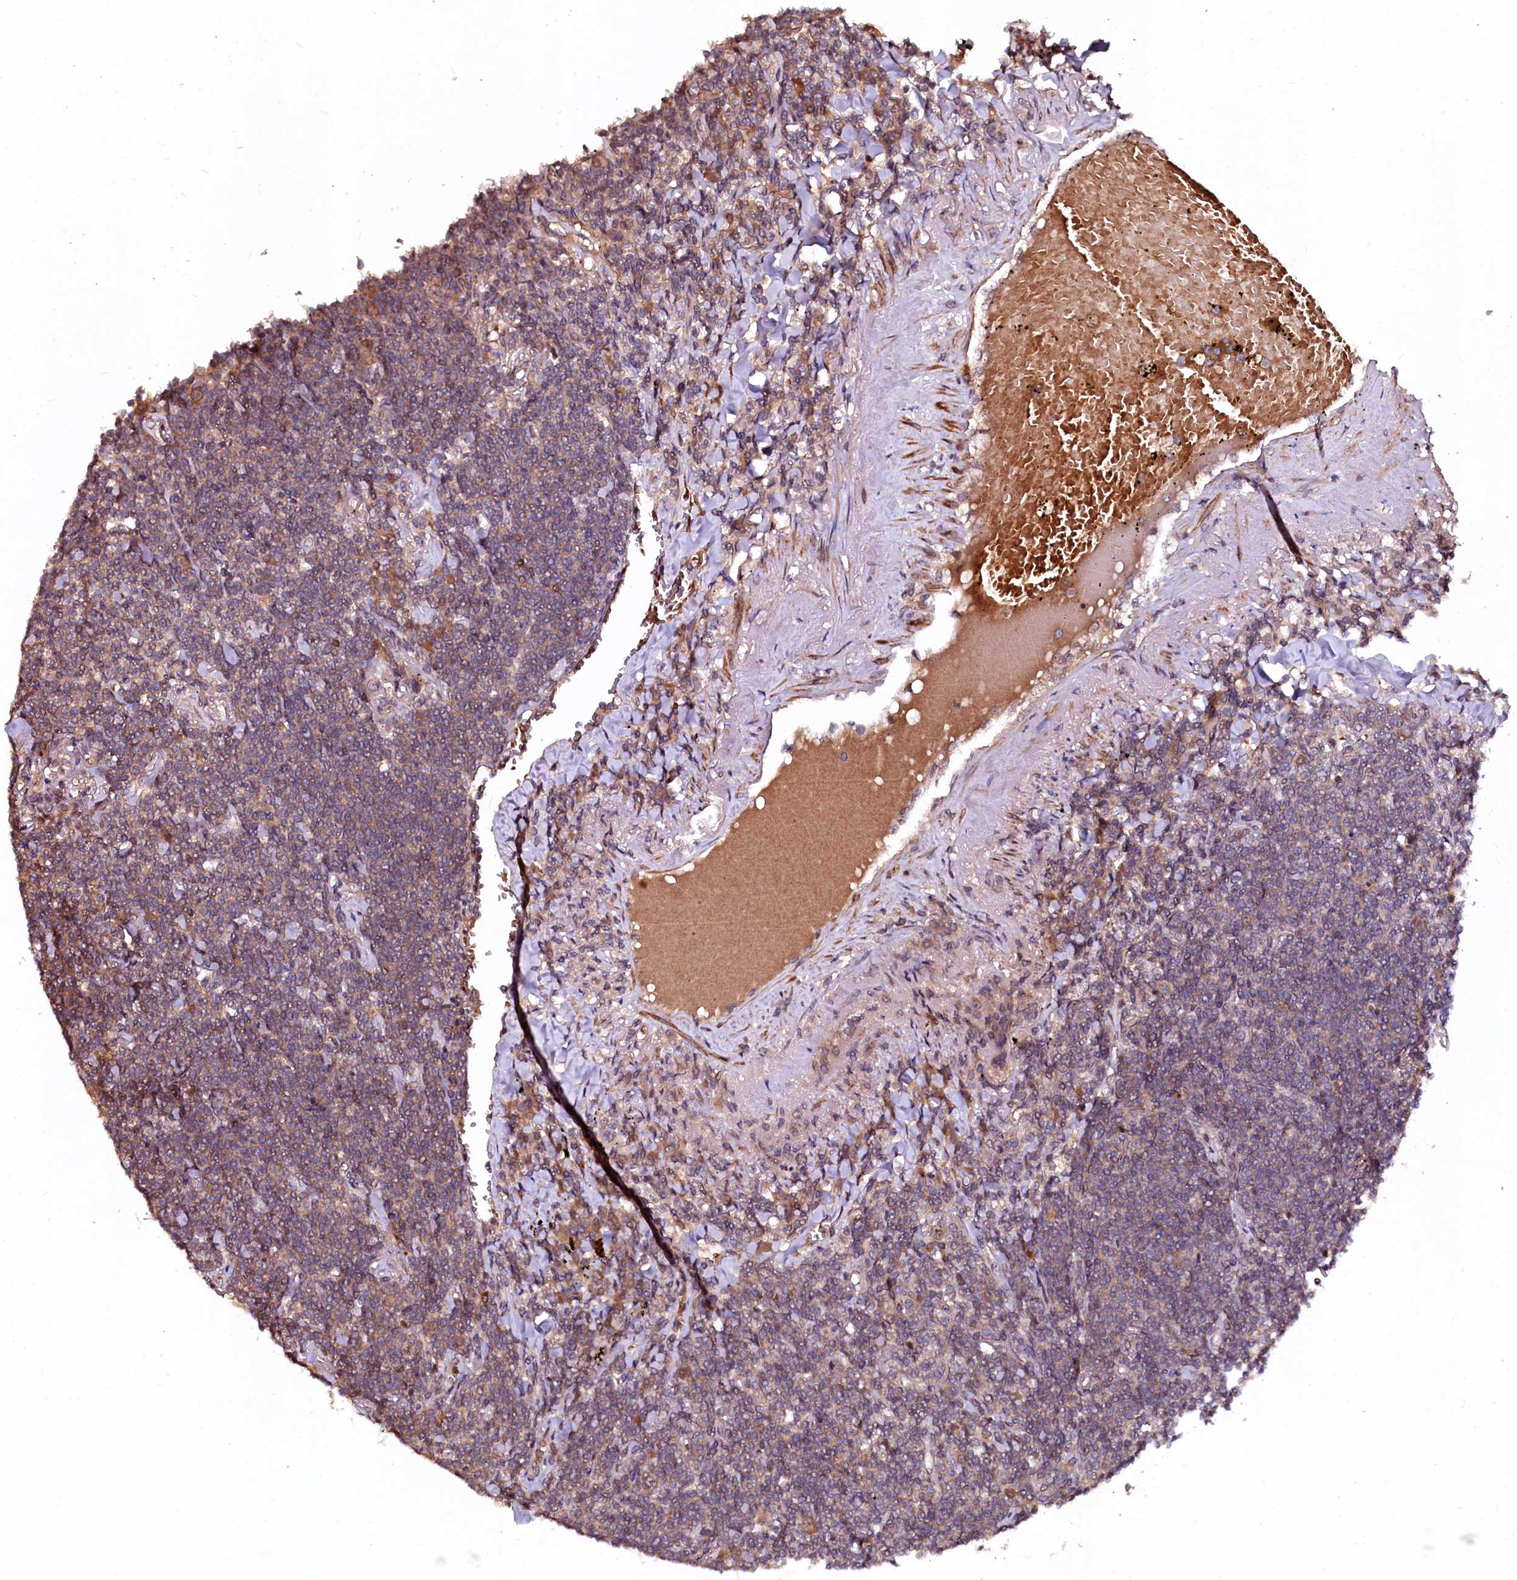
{"staining": {"intensity": "weak", "quantity": "25%-75%", "location": "cytoplasmic/membranous"}, "tissue": "lymphoma", "cell_type": "Tumor cells", "image_type": "cancer", "snomed": [{"axis": "morphology", "description": "Malignant lymphoma, non-Hodgkin's type, Low grade"}, {"axis": "topography", "description": "Lung"}], "caption": "Protein expression analysis of lymphoma displays weak cytoplasmic/membranous positivity in about 25%-75% of tumor cells.", "gene": "N4BP1", "patient": {"sex": "female", "age": 71}}